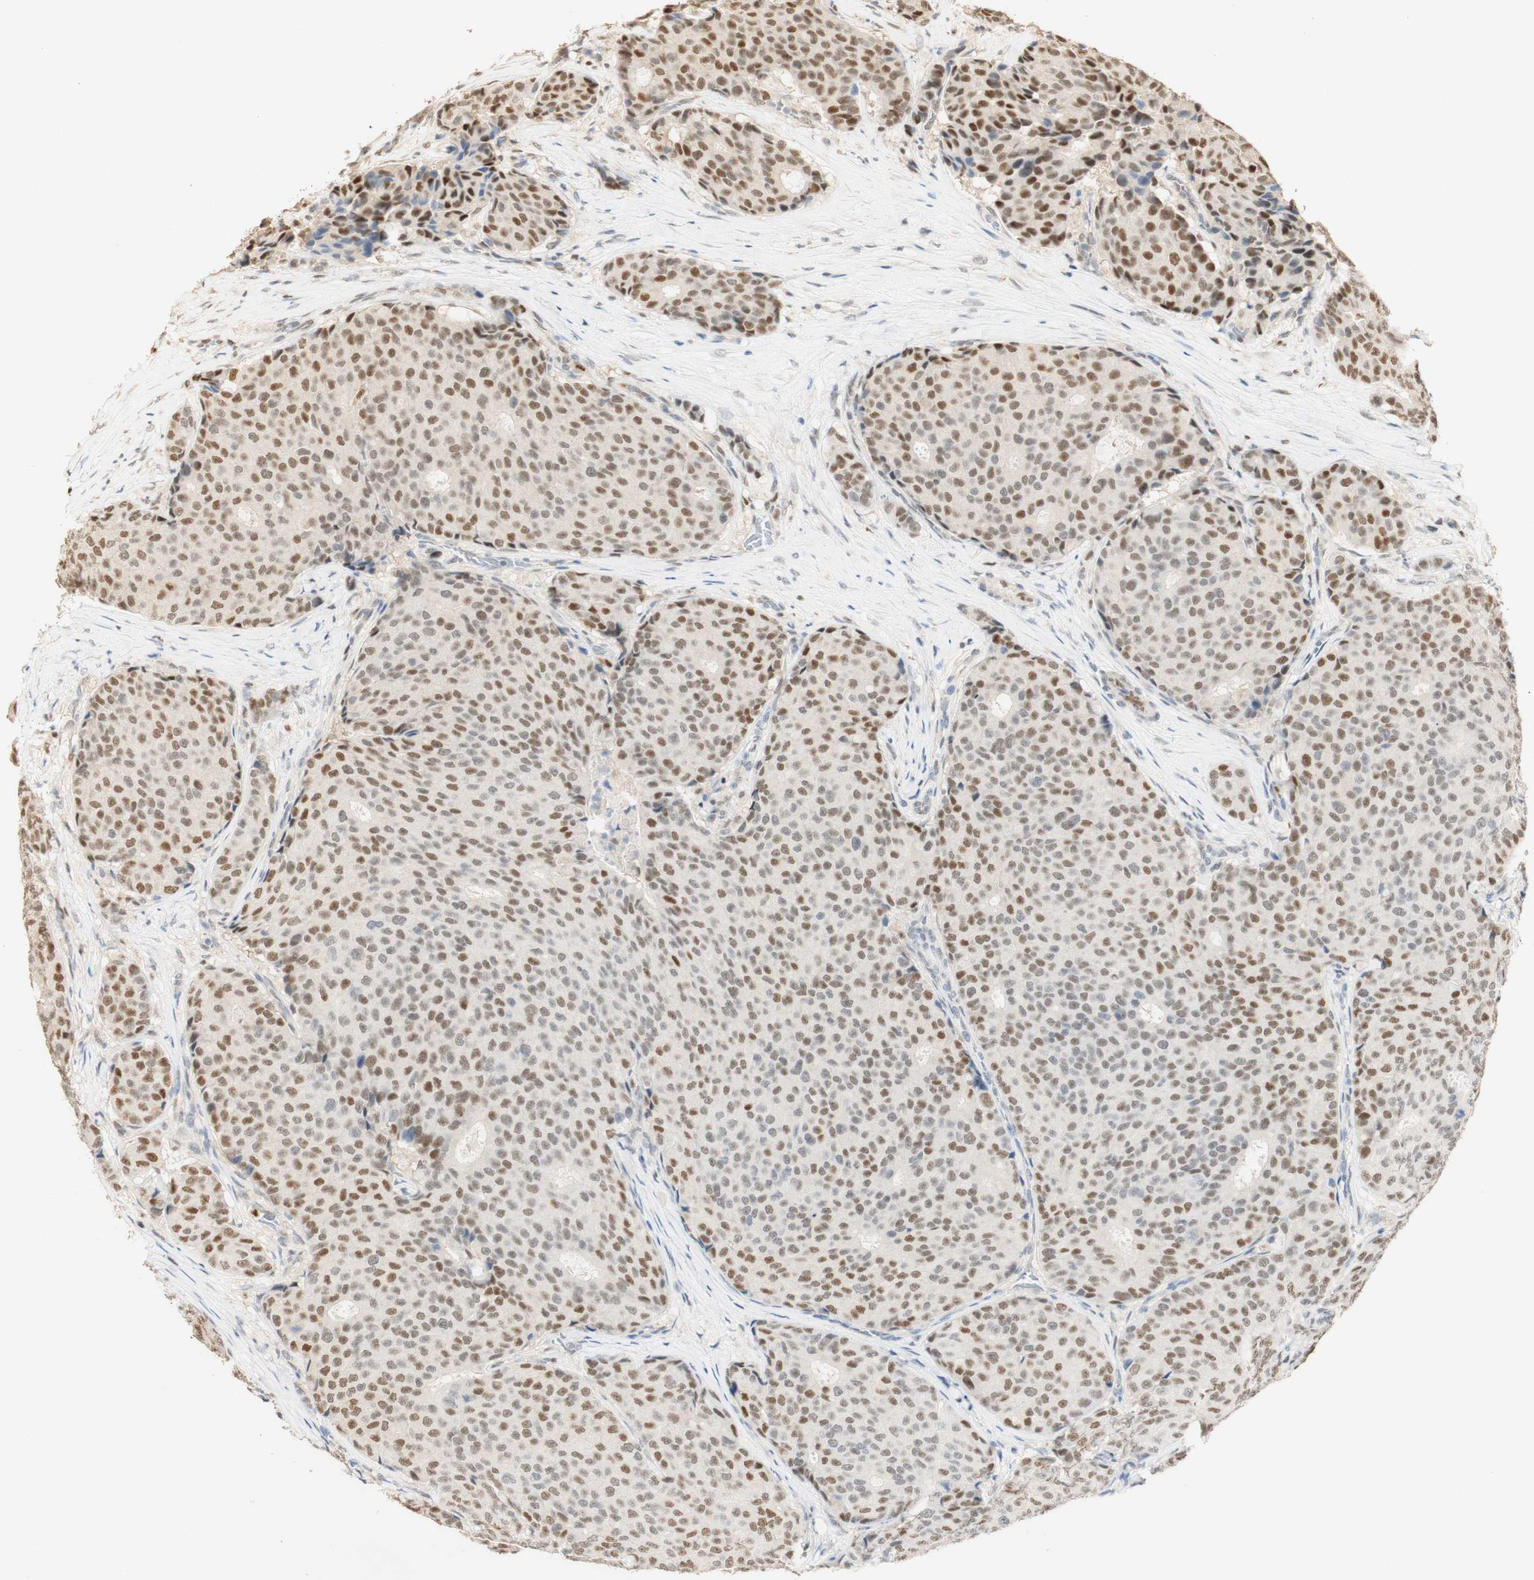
{"staining": {"intensity": "moderate", "quantity": ">75%", "location": "nuclear"}, "tissue": "breast cancer", "cell_type": "Tumor cells", "image_type": "cancer", "snomed": [{"axis": "morphology", "description": "Duct carcinoma"}, {"axis": "topography", "description": "Breast"}], "caption": "Immunohistochemistry (IHC) (DAB) staining of human breast cancer (intraductal carcinoma) shows moderate nuclear protein positivity in approximately >75% of tumor cells. Nuclei are stained in blue.", "gene": "MAP3K4", "patient": {"sex": "female", "age": 75}}